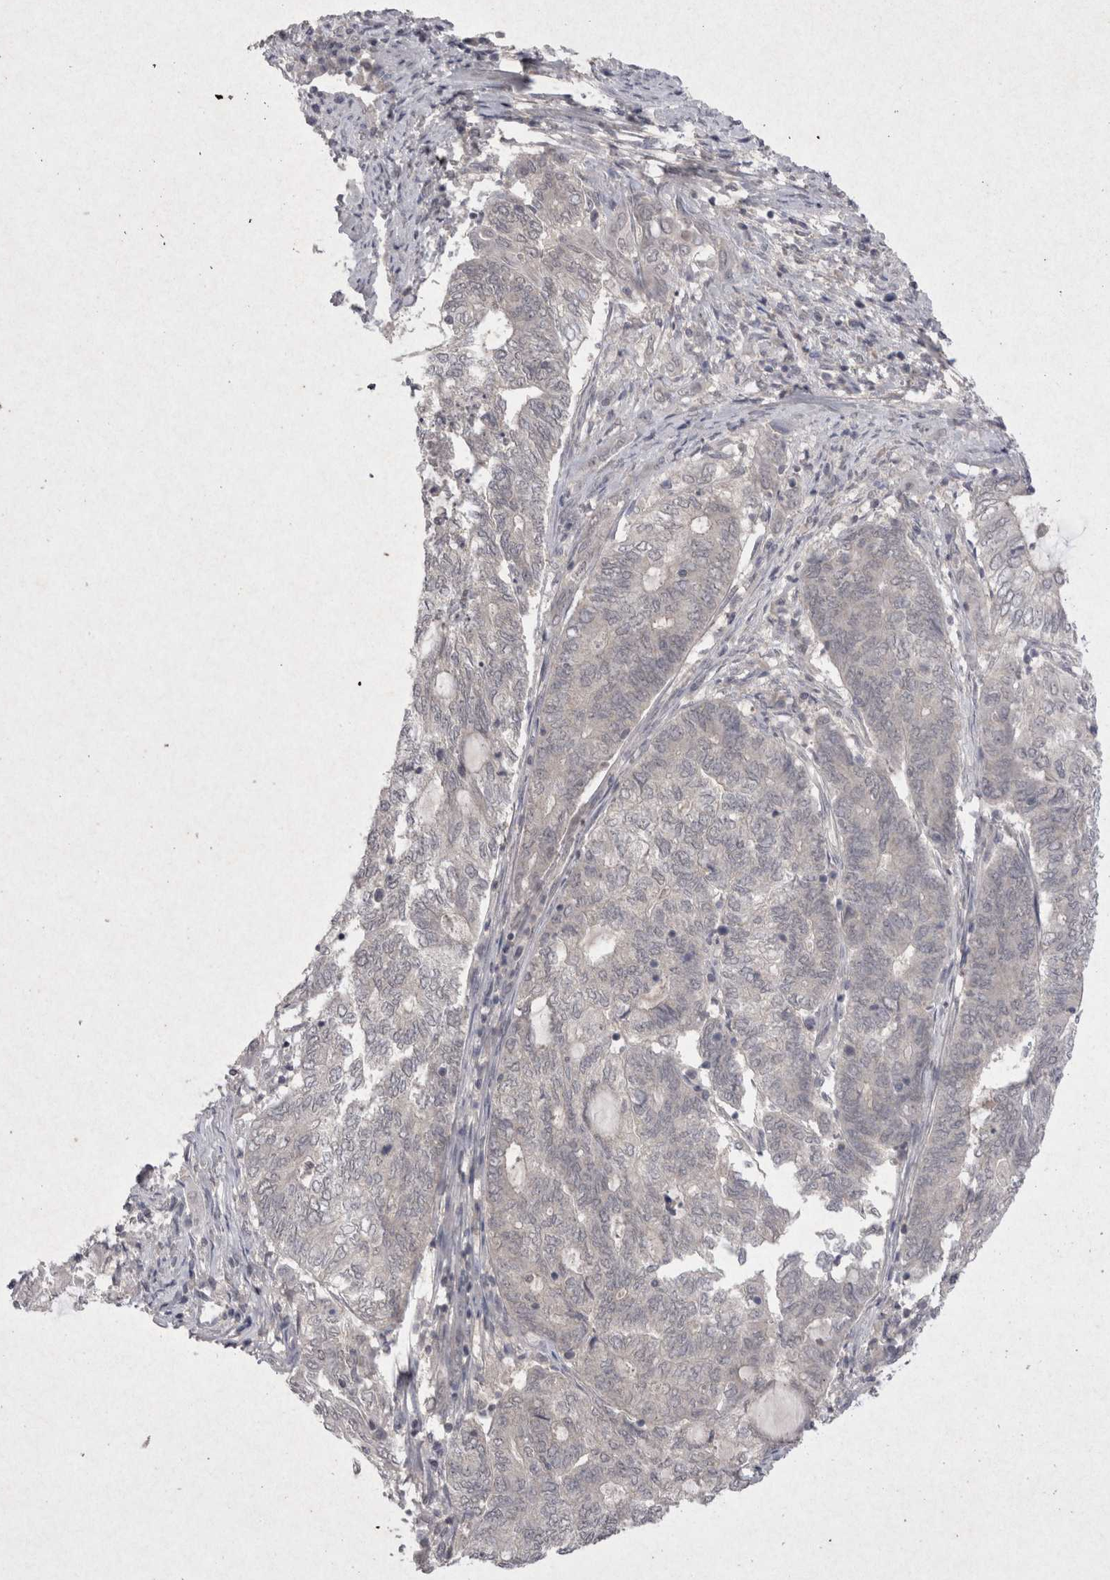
{"staining": {"intensity": "negative", "quantity": "none", "location": "none"}, "tissue": "endometrial cancer", "cell_type": "Tumor cells", "image_type": "cancer", "snomed": [{"axis": "morphology", "description": "Adenocarcinoma, NOS"}, {"axis": "topography", "description": "Uterus"}, {"axis": "topography", "description": "Endometrium"}], "caption": "The image displays no staining of tumor cells in endometrial adenocarcinoma.", "gene": "LYVE1", "patient": {"sex": "female", "age": 70}}